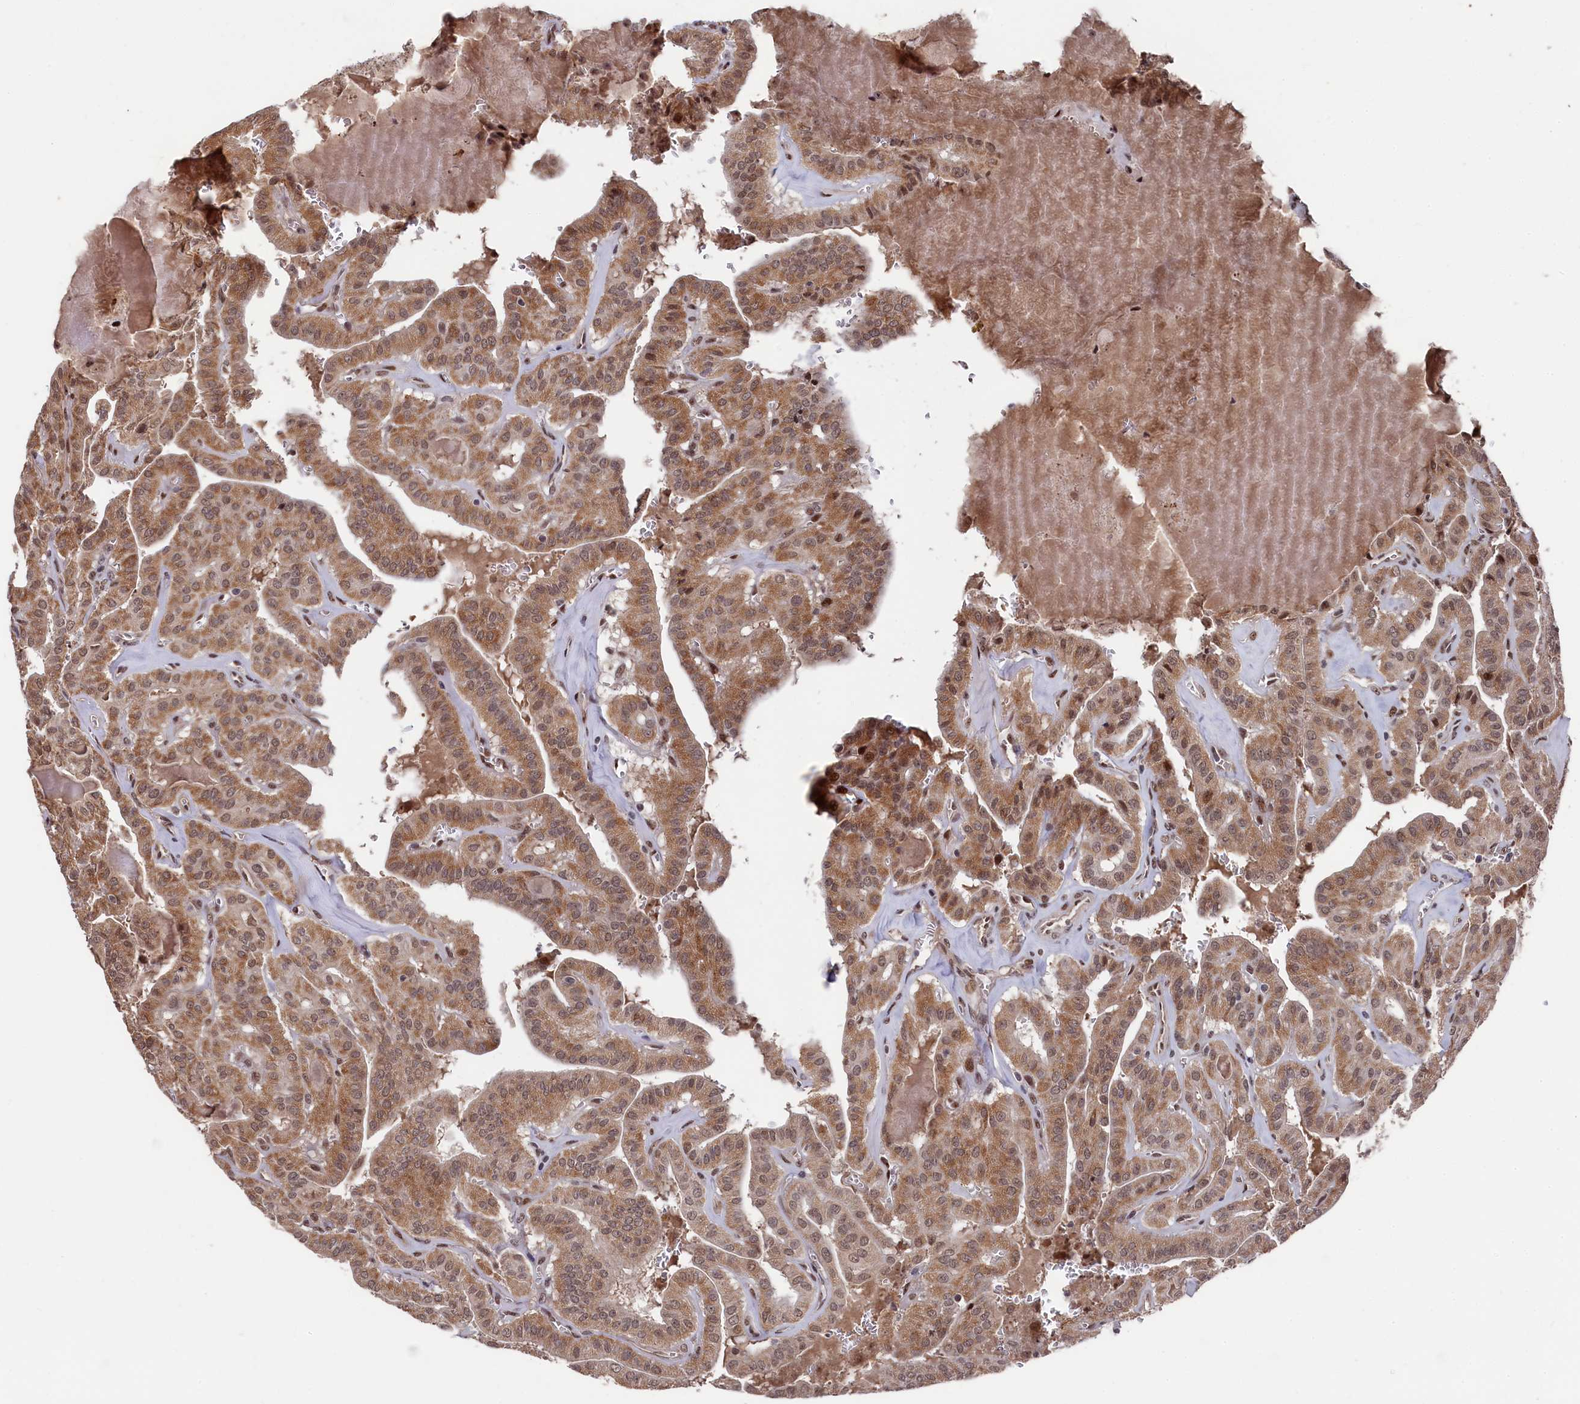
{"staining": {"intensity": "moderate", "quantity": ">75%", "location": "cytoplasmic/membranous"}, "tissue": "thyroid cancer", "cell_type": "Tumor cells", "image_type": "cancer", "snomed": [{"axis": "morphology", "description": "Papillary adenocarcinoma, NOS"}, {"axis": "topography", "description": "Thyroid gland"}], "caption": "Approximately >75% of tumor cells in thyroid cancer (papillary adenocarcinoma) show moderate cytoplasmic/membranous protein staining as visualized by brown immunohistochemical staining.", "gene": "CLPX", "patient": {"sex": "male", "age": 52}}